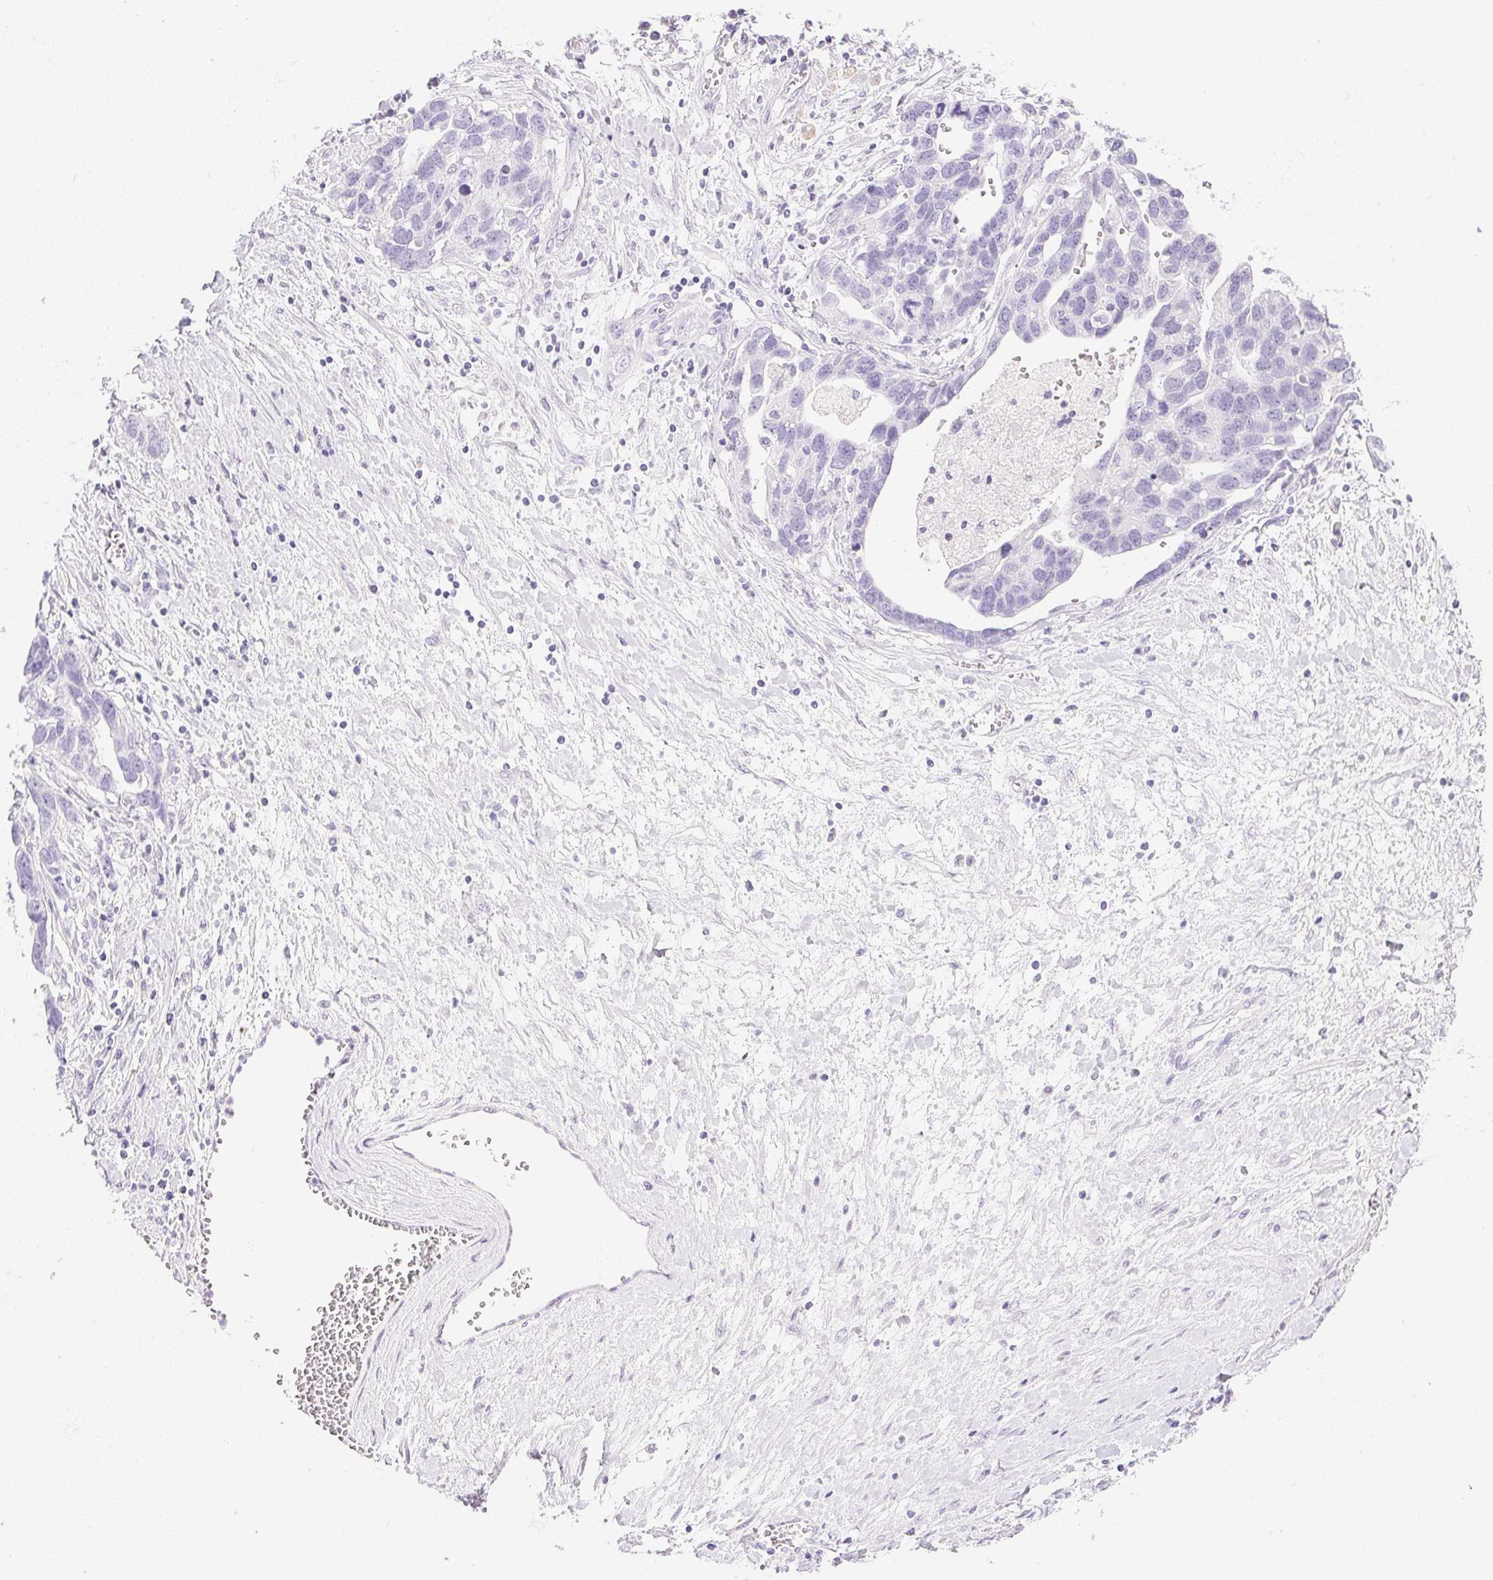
{"staining": {"intensity": "negative", "quantity": "none", "location": "none"}, "tissue": "ovarian cancer", "cell_type": "Tumor cells", "image_type": "cancer", "snomed": [{"axis": "morphology", "description": "Cystadenocarcinoma, serous, NOS"}, {"axis": "topography", "description": "Ovary"}], "caption": "An IHC image of ovarian cancer is shown. There is no staining in tumor cells of ovarian cancer.", "gene": "CPB1", "patient": {"sex": "female", "age": 54}}